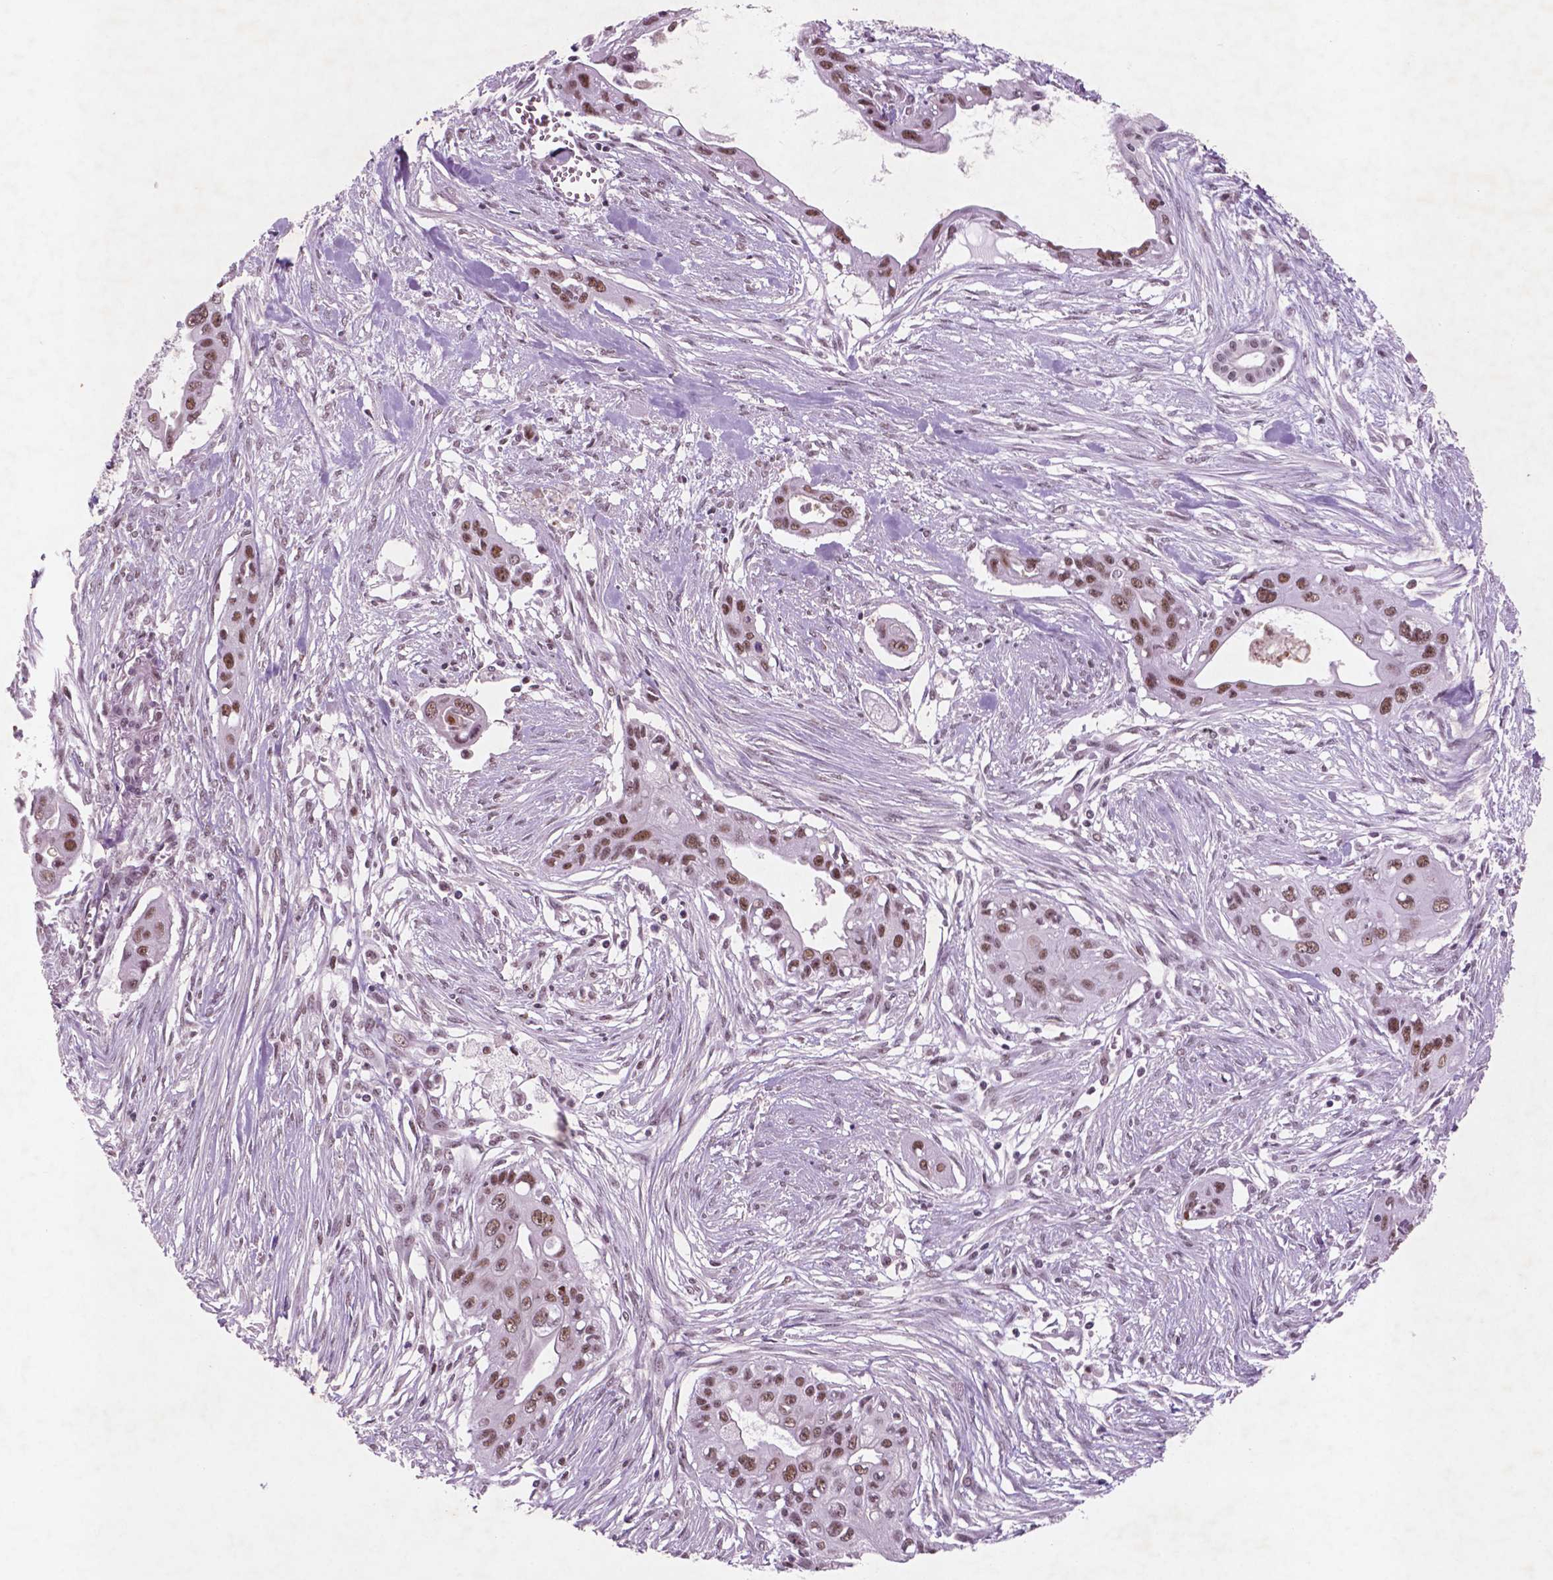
{"staining": {"intensity": "moderate", "quantity": ">75%", "location": "nuclear"}, "tissue": "pancreatic cancer", "cell_type": "Tumor cells", "image_type": "cancer", "snomed": [{"axis": "morphology", "description": "Adenocarcinoma, NOS"}, {"axis": "topography", "description": "Pancreas"}], "caption": "Immunohistochemical staining of pancreatic cancer (adenocarcinoma) shows moderate nuclear protein positivity in approximately >75% of tumor cells. The protein of interest is stained brown, and the nuclei are stained in blue (DAB (3,3'-diaminobenzidine) IHC with brightfield microscopy, high magnification).", "gene": "CTR9", "patient": {"sex": "male", "age": 60}}